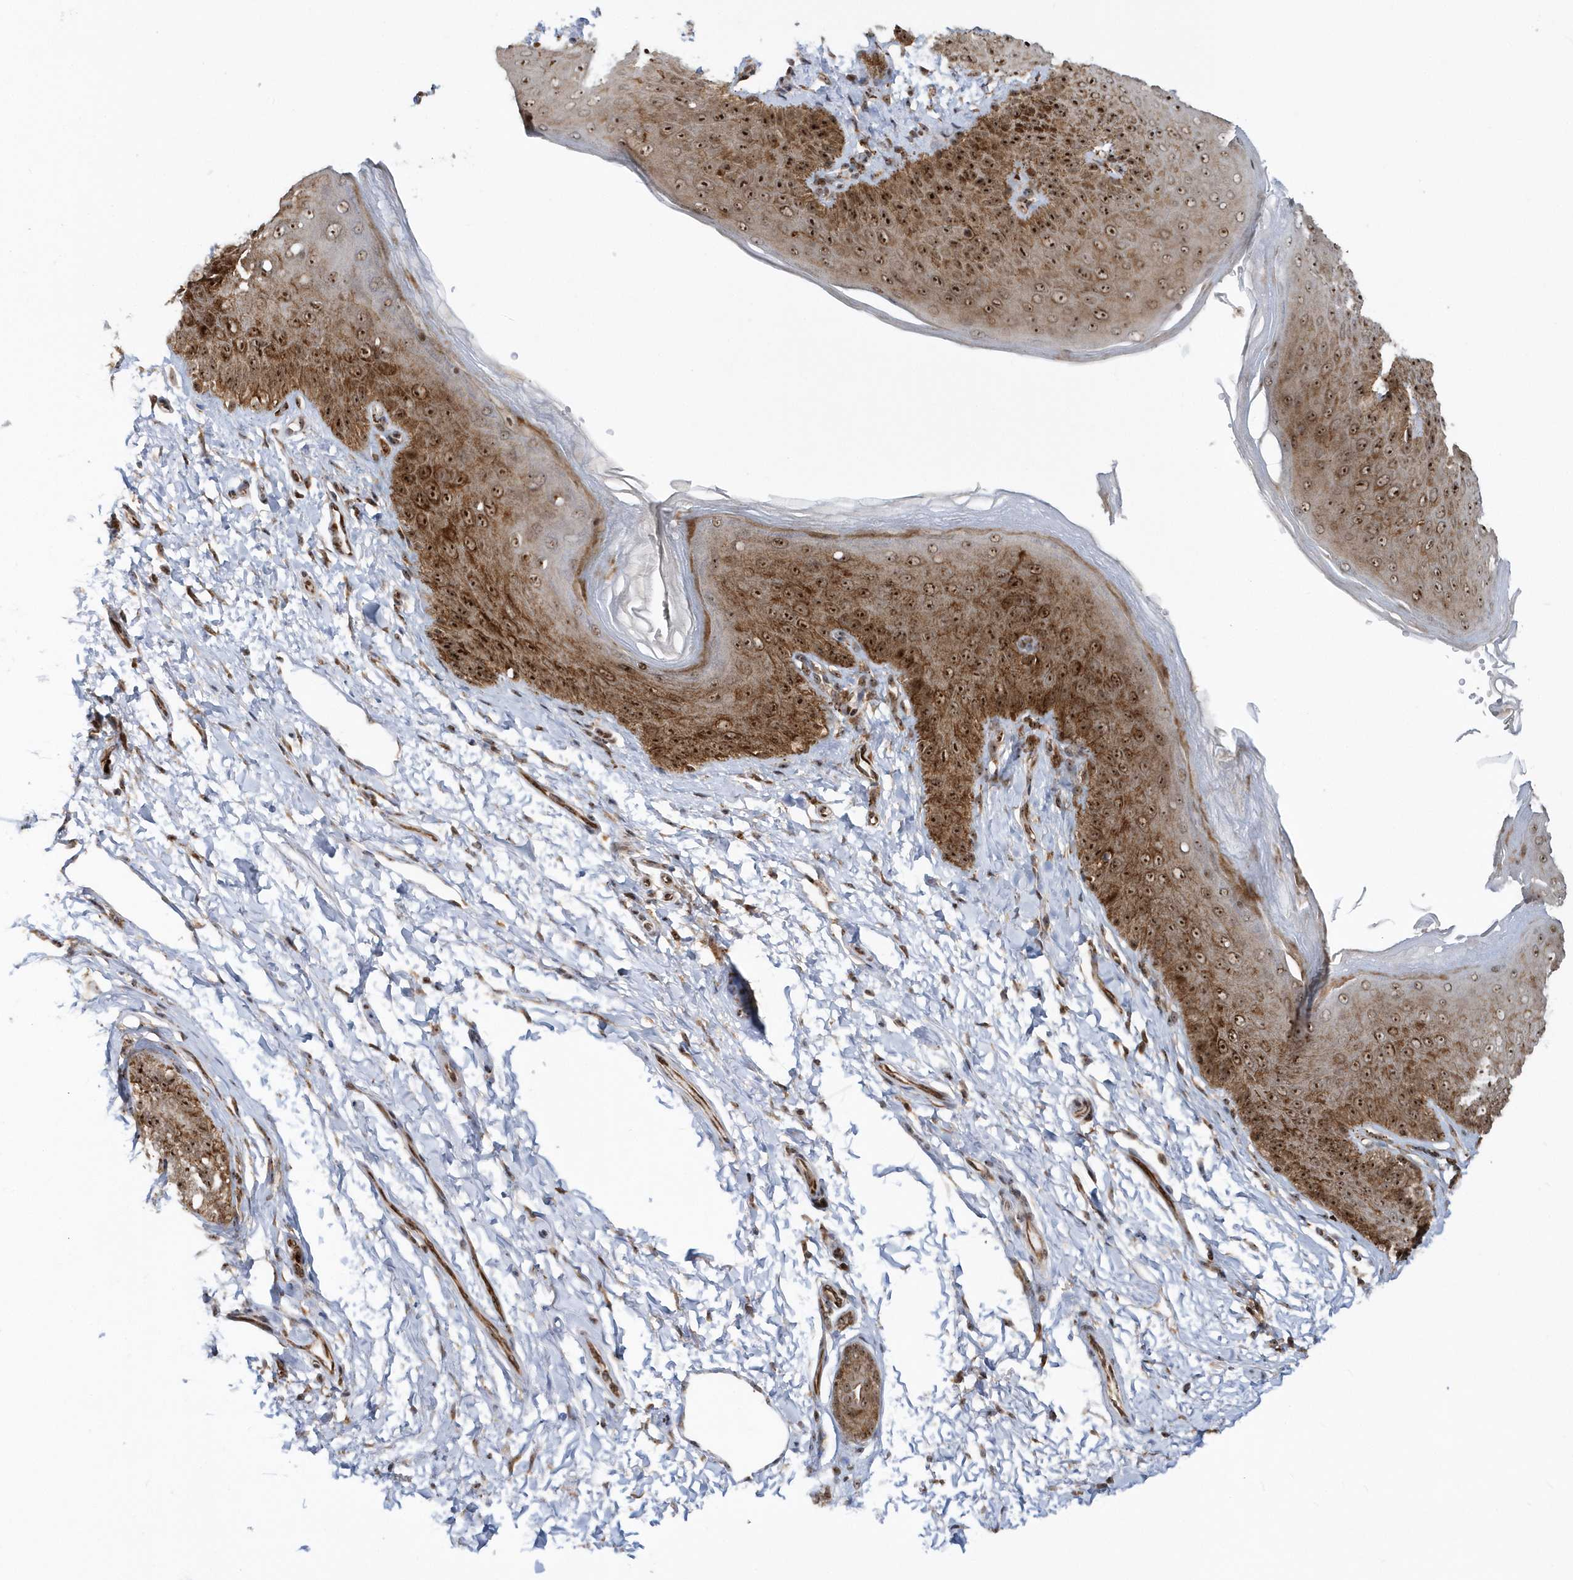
{"staining": {"intensity": "strong", "quantity": ">75%", "location": "cytoplasmic/membranous,nuclear"}, "tissue": "skin", "cell_type": "Epidermal cells", "image_type": "normal", "snomed": [{"axis": "morphology", "description": "Normal tissue, NOS"}, {"axis": "topography", "description": "Anal"}], "caption": "Skin was stained to show a protein in brown. There is high levels of strong cytoplasmic/membranous,nuclear staining in approximately >75% of epidermal cells. (DAB = brown stain, brightfield microscopy at high magnification).", "gene": "SOWAHB", "patient": {"sex": "male", "age": 44}}